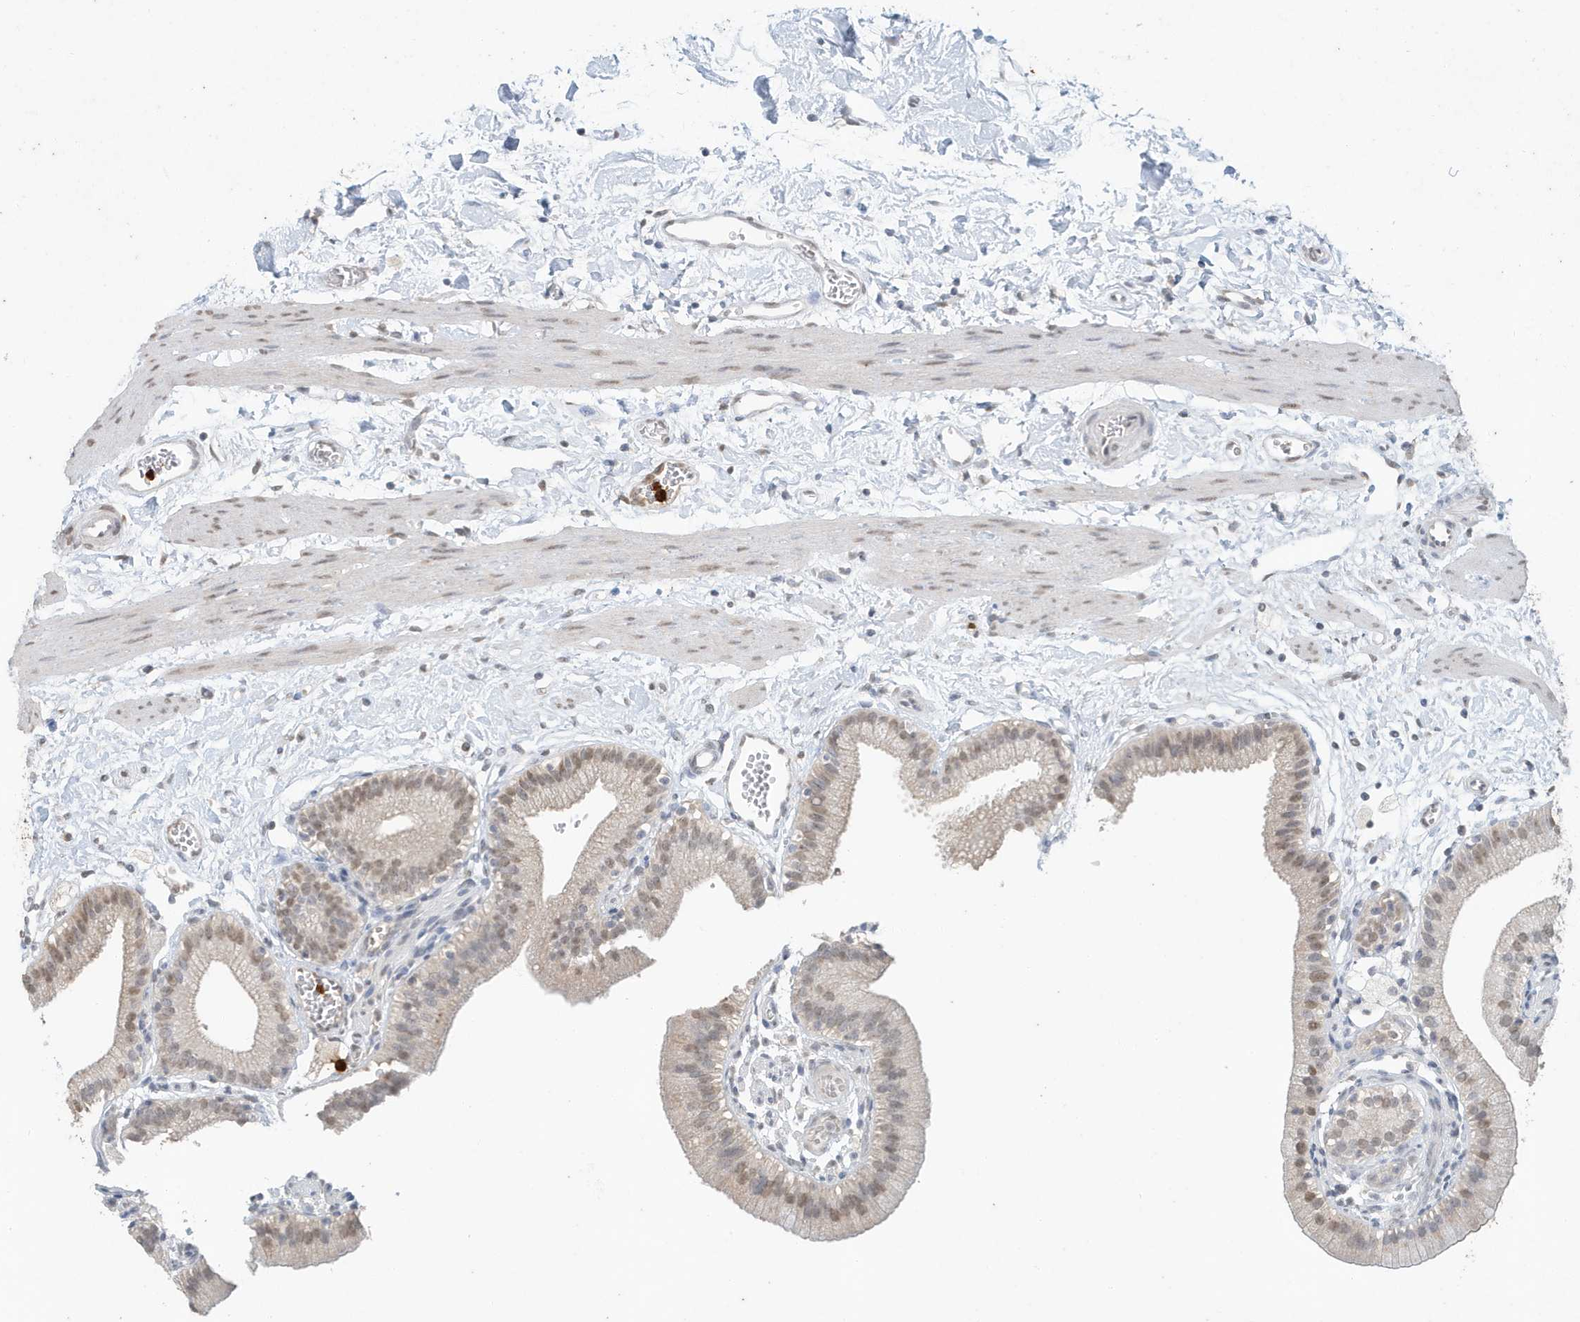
{"staining": {"intensity": "weak", "quantity": "25%-75%", "location": "nuclear"}, "tissue": "gallbladder", "cell_type": "Glandular cells", "image_type": "normal", "snomed": [{"axis": "morphology", "description": "Normal tissue, NOS"}, {"axis": "topography", "description": "Gallbladder"}], "caption": "Immunohistochemistry of benign human gallbladder reveals low levels of weak nuclear positivity in about 25%-75% of glandular cells.", "gene": "DEFA1", "patient": {"sex": "male", "age": 55}}